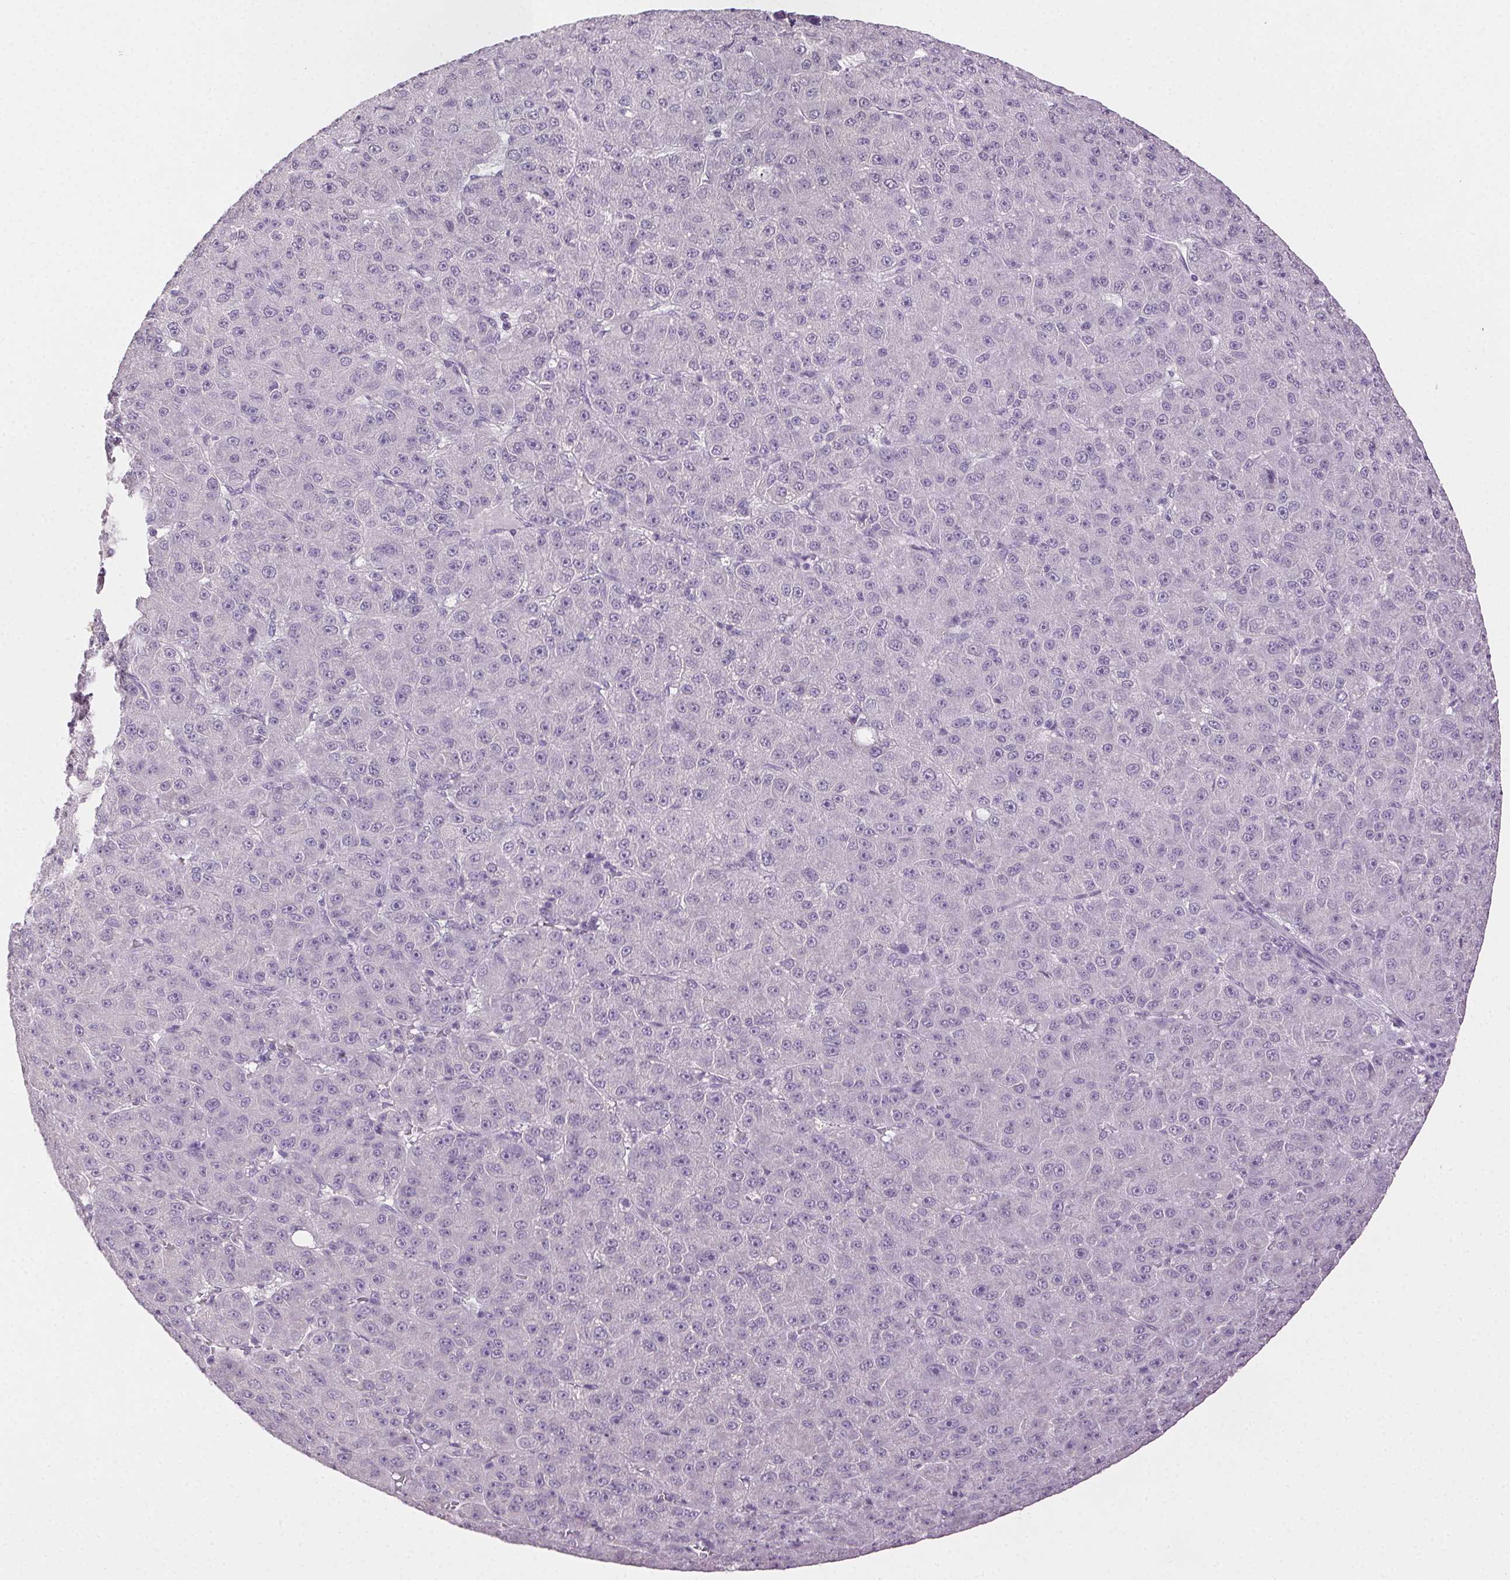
{"staining": {"intensity": "negative", "quantity": "none", "location": "none"}, "tissue": "liver cancer", "cell_type": "Tumor cells", "image_type": "cancer", "snomed": [{"axis": "morphology", "description": "Carcinoma, Hepatocellular, NOS"}, {"axis": "topography", "description": "Liver"}], "caption": "DAB immunohistochemical staining of liver cancer (hepatocellular carcinoma) reveals no significant expression in tumor cells.", "gene": "CLDN10", "patient": {"sex": "male", "age": 67}}